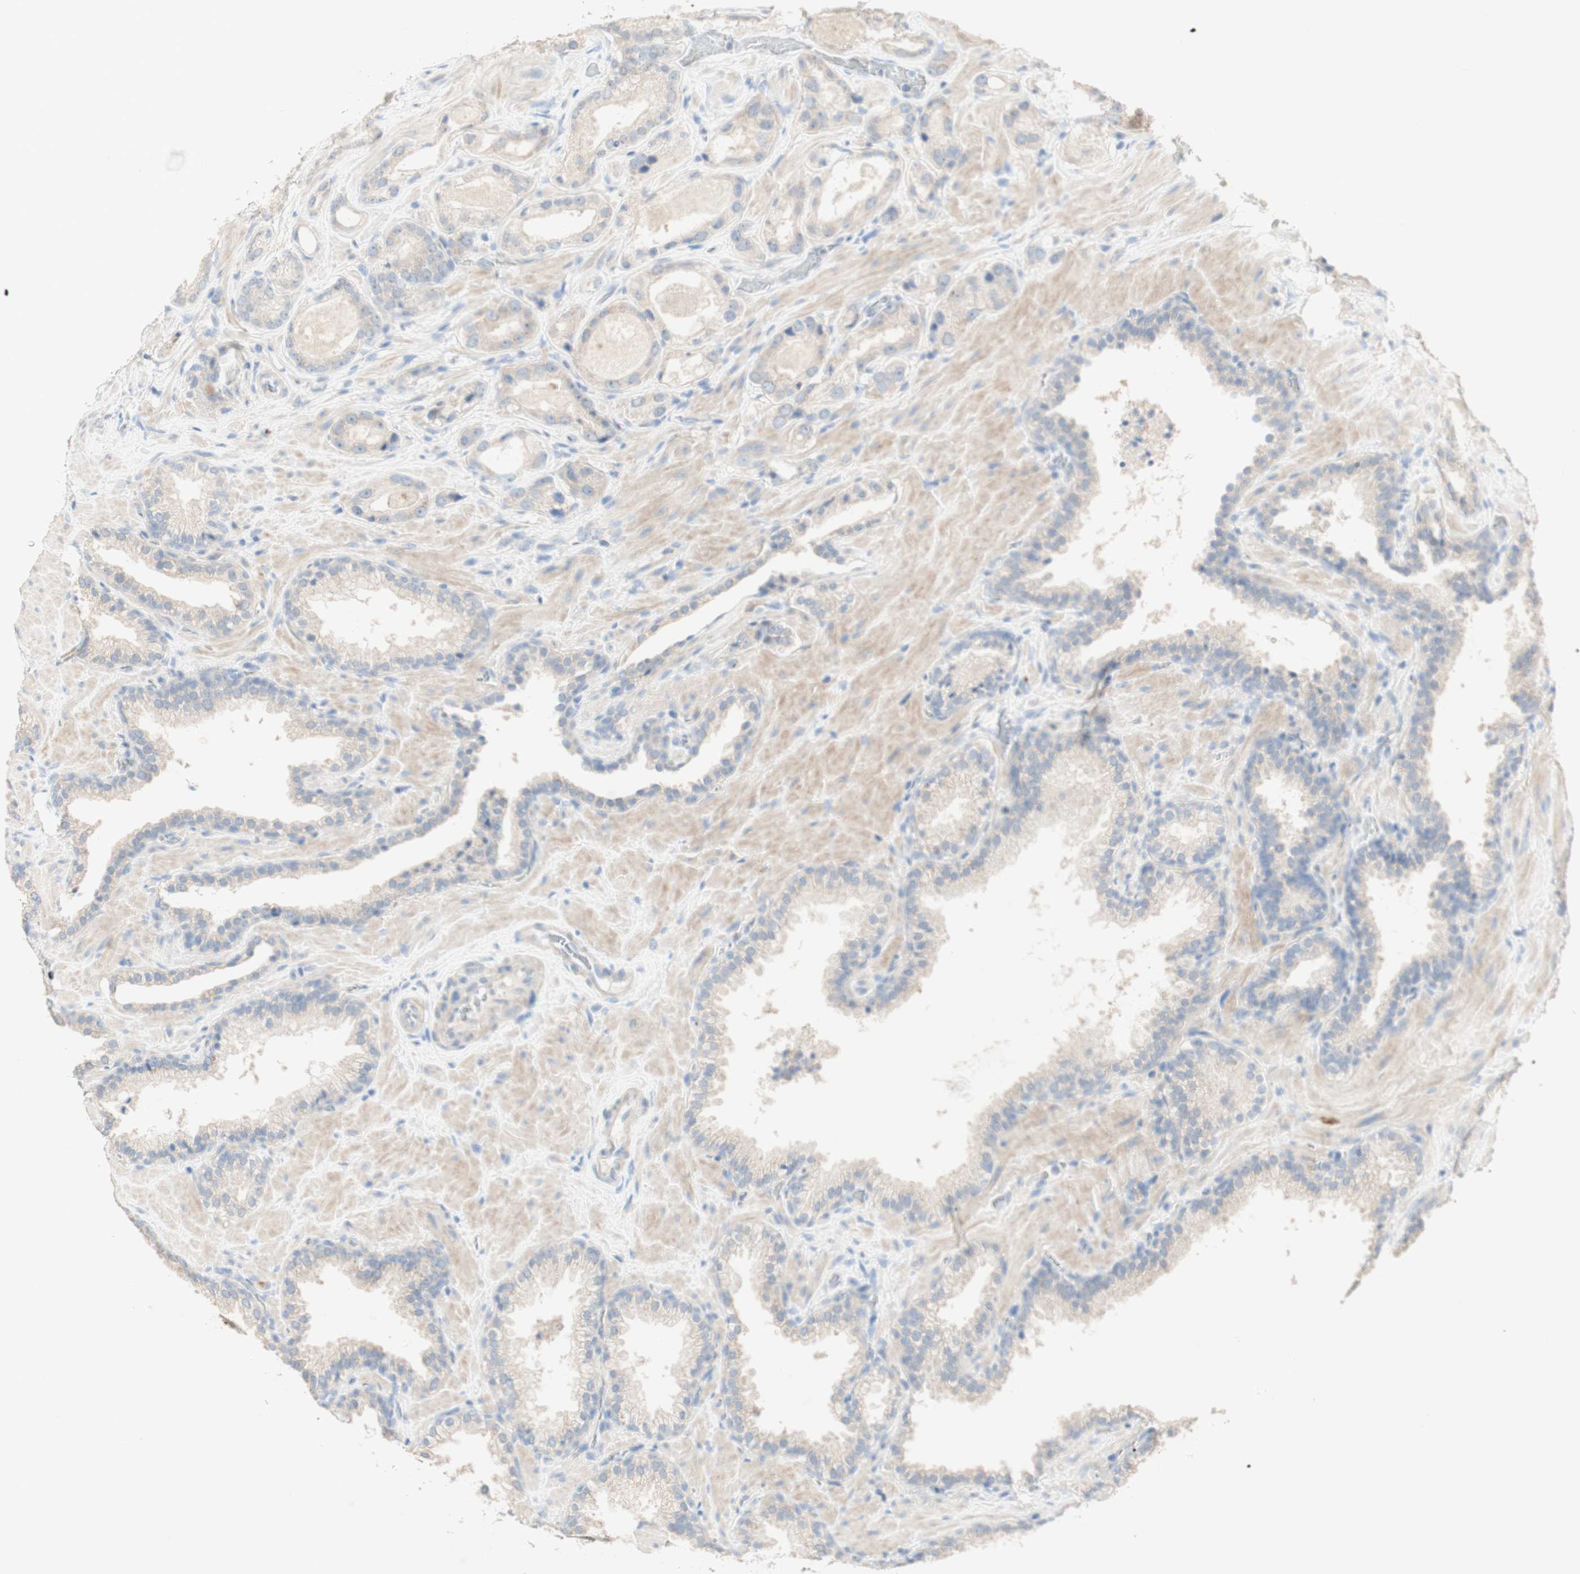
{"staining": {"intensity": "weak", "quantity": ">75%", "location": "cytoplasmic/membranous"}, "tissue": "prostate cancer", "cell_type": "Tumor cells", "image_type": "cancer", "snomed": [{"axis": "morphology", "description": "Adenocarcinoma, High grade"}, {"axis": "topography", "description": "Prostate"}], "caption": "Prostate cancer was stained to show a protein in brown. There is low levels of weak cytoplasmic/membranous positivity in approximately >75% of tumor cells.", "gene": "MANEA", "patient": {"sex": "male", "age": 64}}